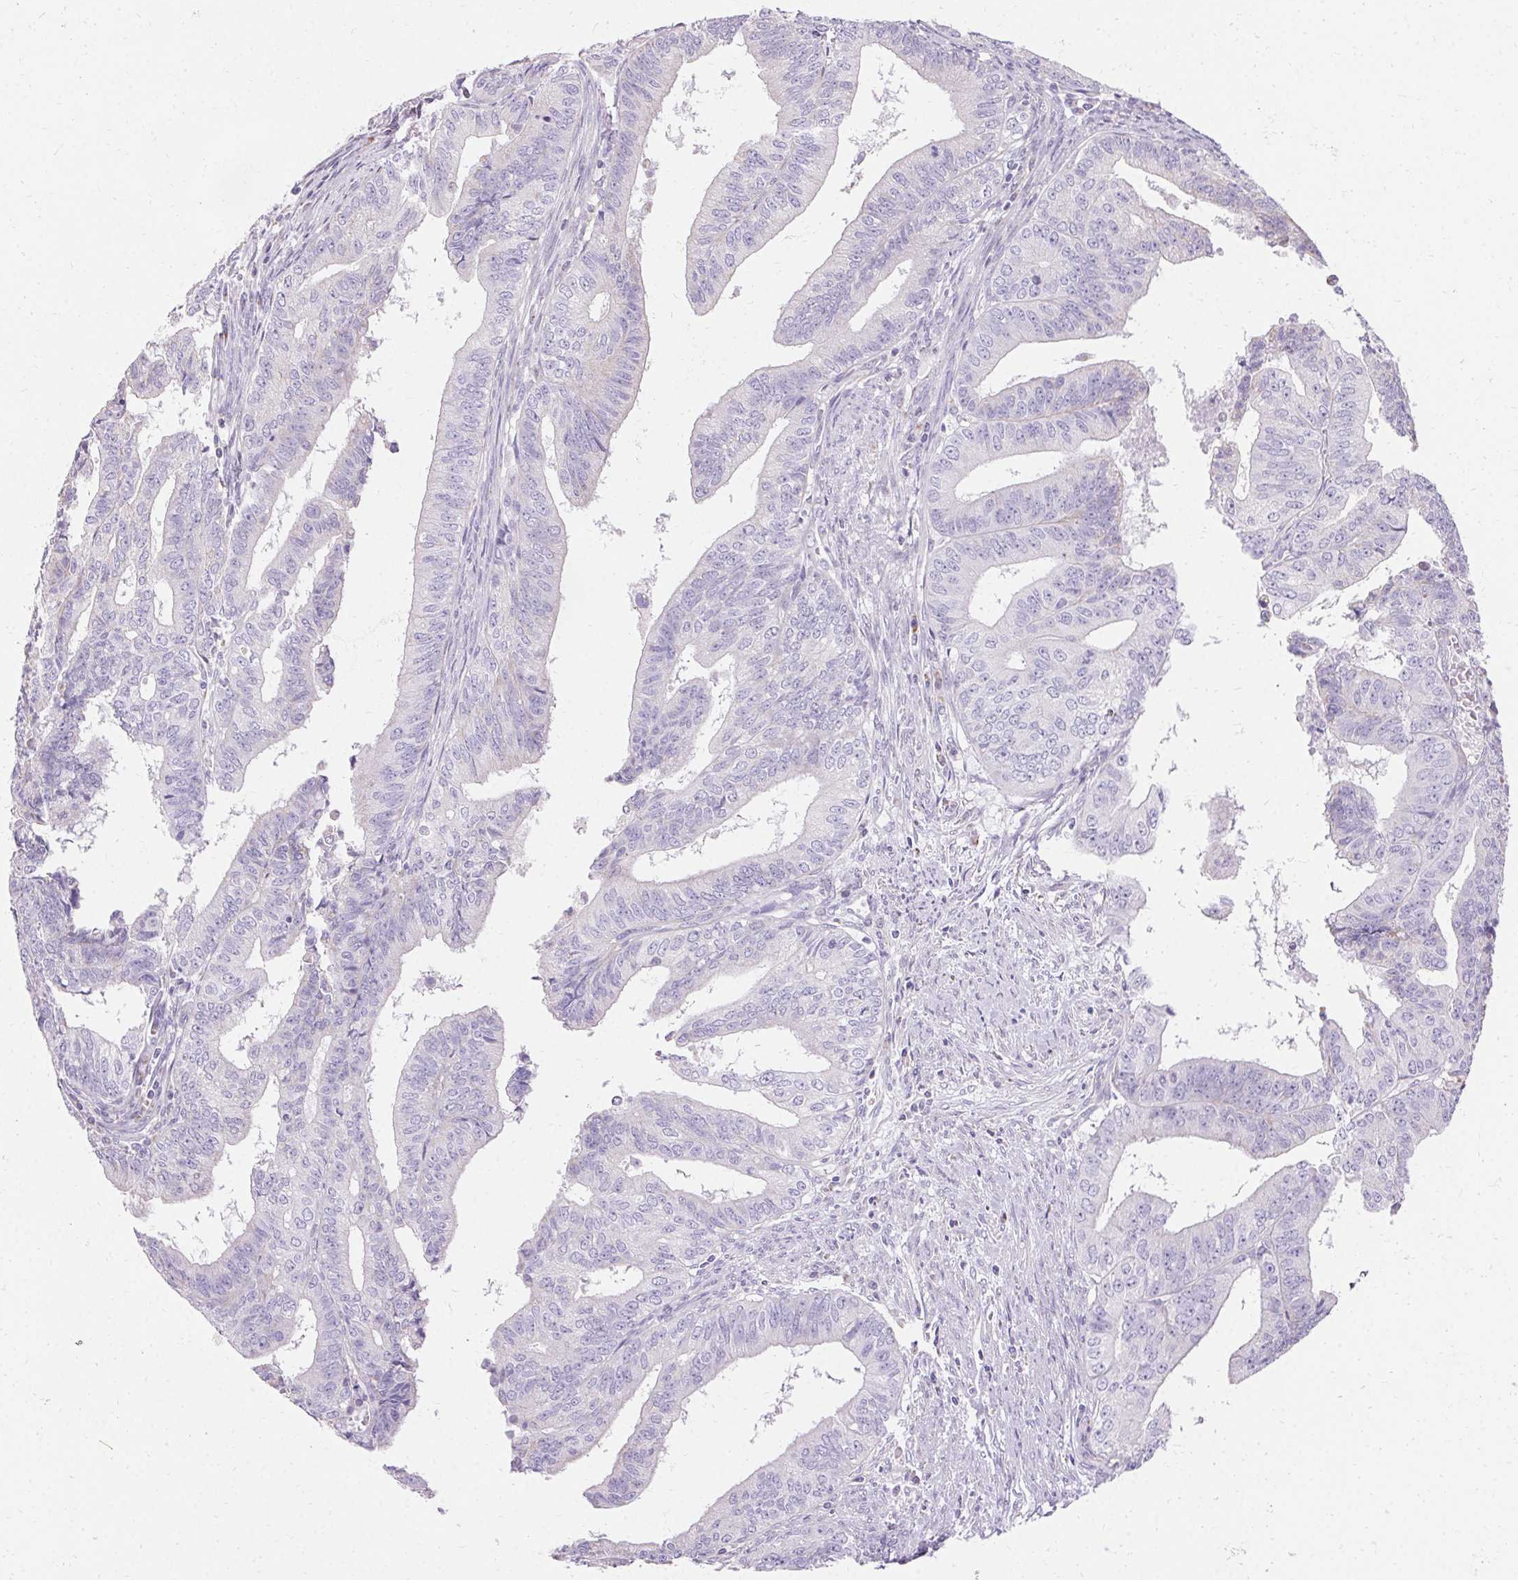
{"staining": {"intensity": "negative", "quantity": "none", "location": "none"}, "tissue": "endometrial cancer", "cell_type": "Tumor cells", "image_type": "cancer", "snomed": [{"axis": "morphology", "description": "Adenocarcinoma, NOS"}, {"axis": "topography", "description": "Endometrium"}], "caption": "Endometrial cancer was stained to show a protein in brown. There is no significant expression in tumor cells.", "gene": "ASGR2", "patient": {"sex": "female", "age": 65}}